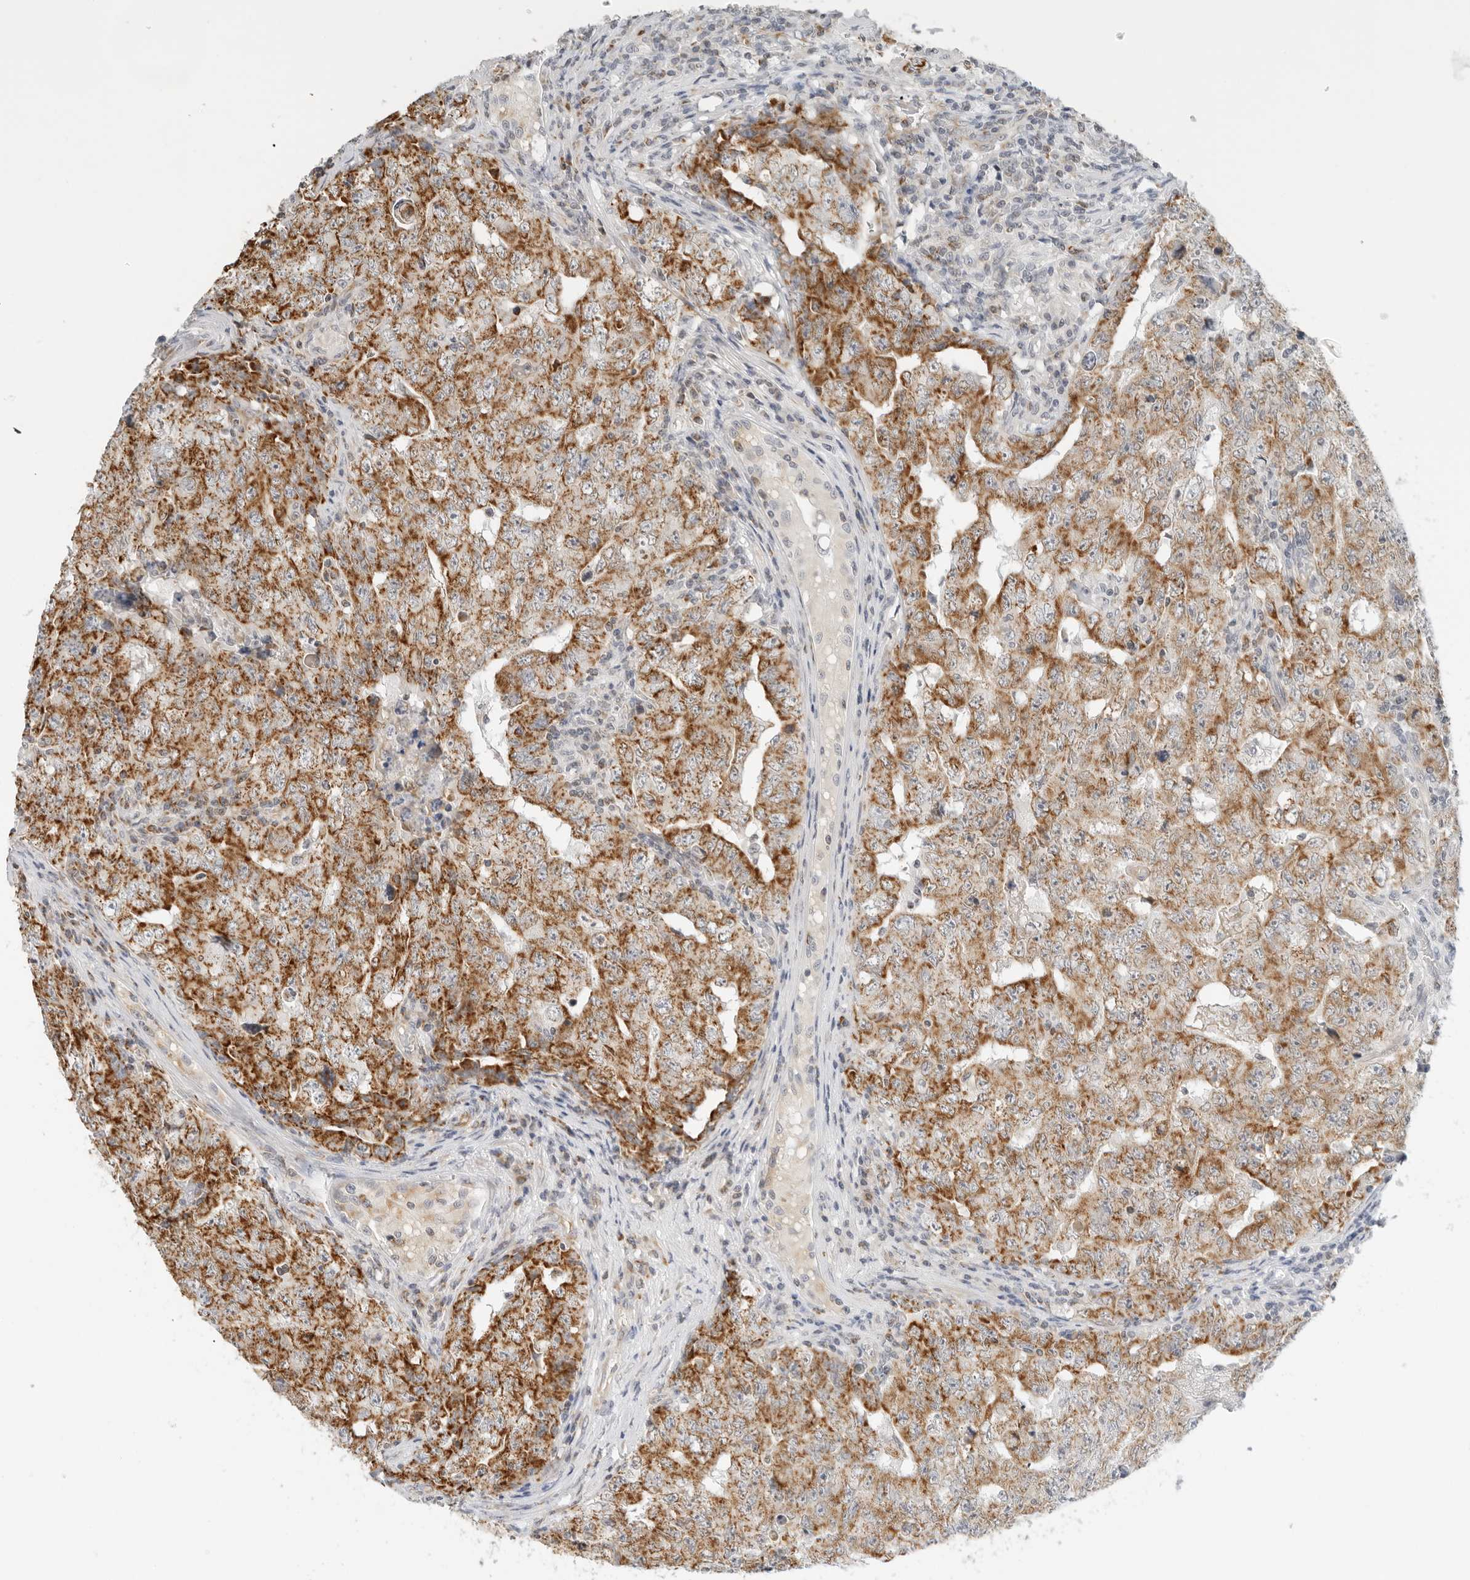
{"staining": {"intensity": "strong", "quantity": ">75%", "location": "cytoplasmic/membranous"}, "tissue": "testis cancer", "cell_type": "Tumor cells", "image_type": "cancer", "snomed": [{"axis": "morphology", "description": "Carcinoma, Embryonal, NOS"}, {"axis": "topography", "description": "Testis"}], "caption": "Testis cancer was stained to show a protein in brown. There is high levels of strong cytoplasmic/membranous expression in approximately >75% of tumor cells.", "gene": "RC3H1", "patient": {"sex": "male", "age": 26}}